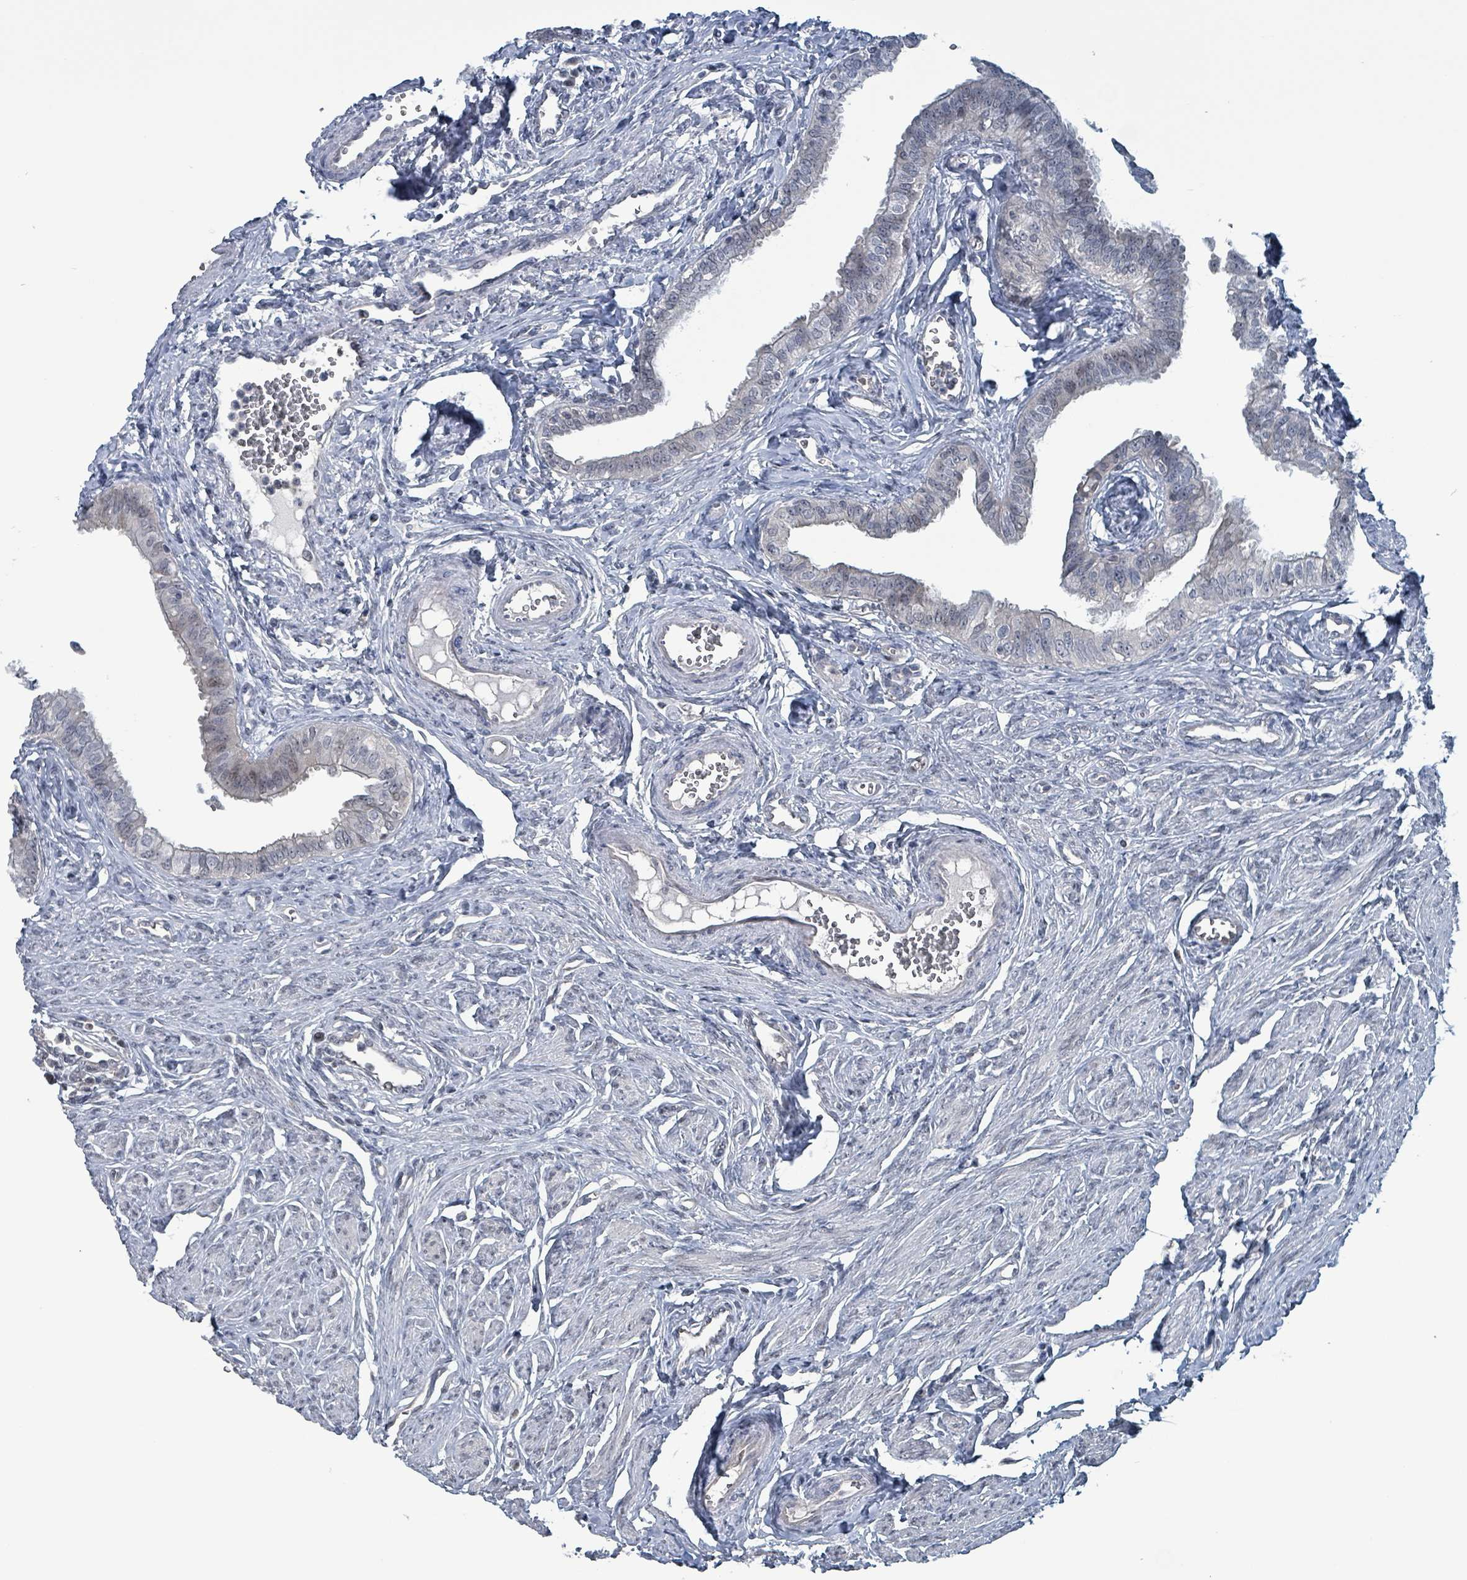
{"staining": {"intensity": "negative", "quantity": "none", "location": "none"}, "tissue": "fallopian tube", "cell_type": "Glandular cells", "image_type": "normal", "snomed": [{"axis": "morphology", "description": "Normal tissue, NOS"}, {"axis": "morphology", "description": "Carcinoma, NOS"}, {"axis": "topography", "description": "Fallopian tube"}, {"axis": "topography", "description": "Ovary"}], "caption": "This is an IHC photomicrograph of normal human fallopian tube. There is no positivity in glandular cells.", "gene": "BIVM", "patient": {"sex": "female", "age": 59}}